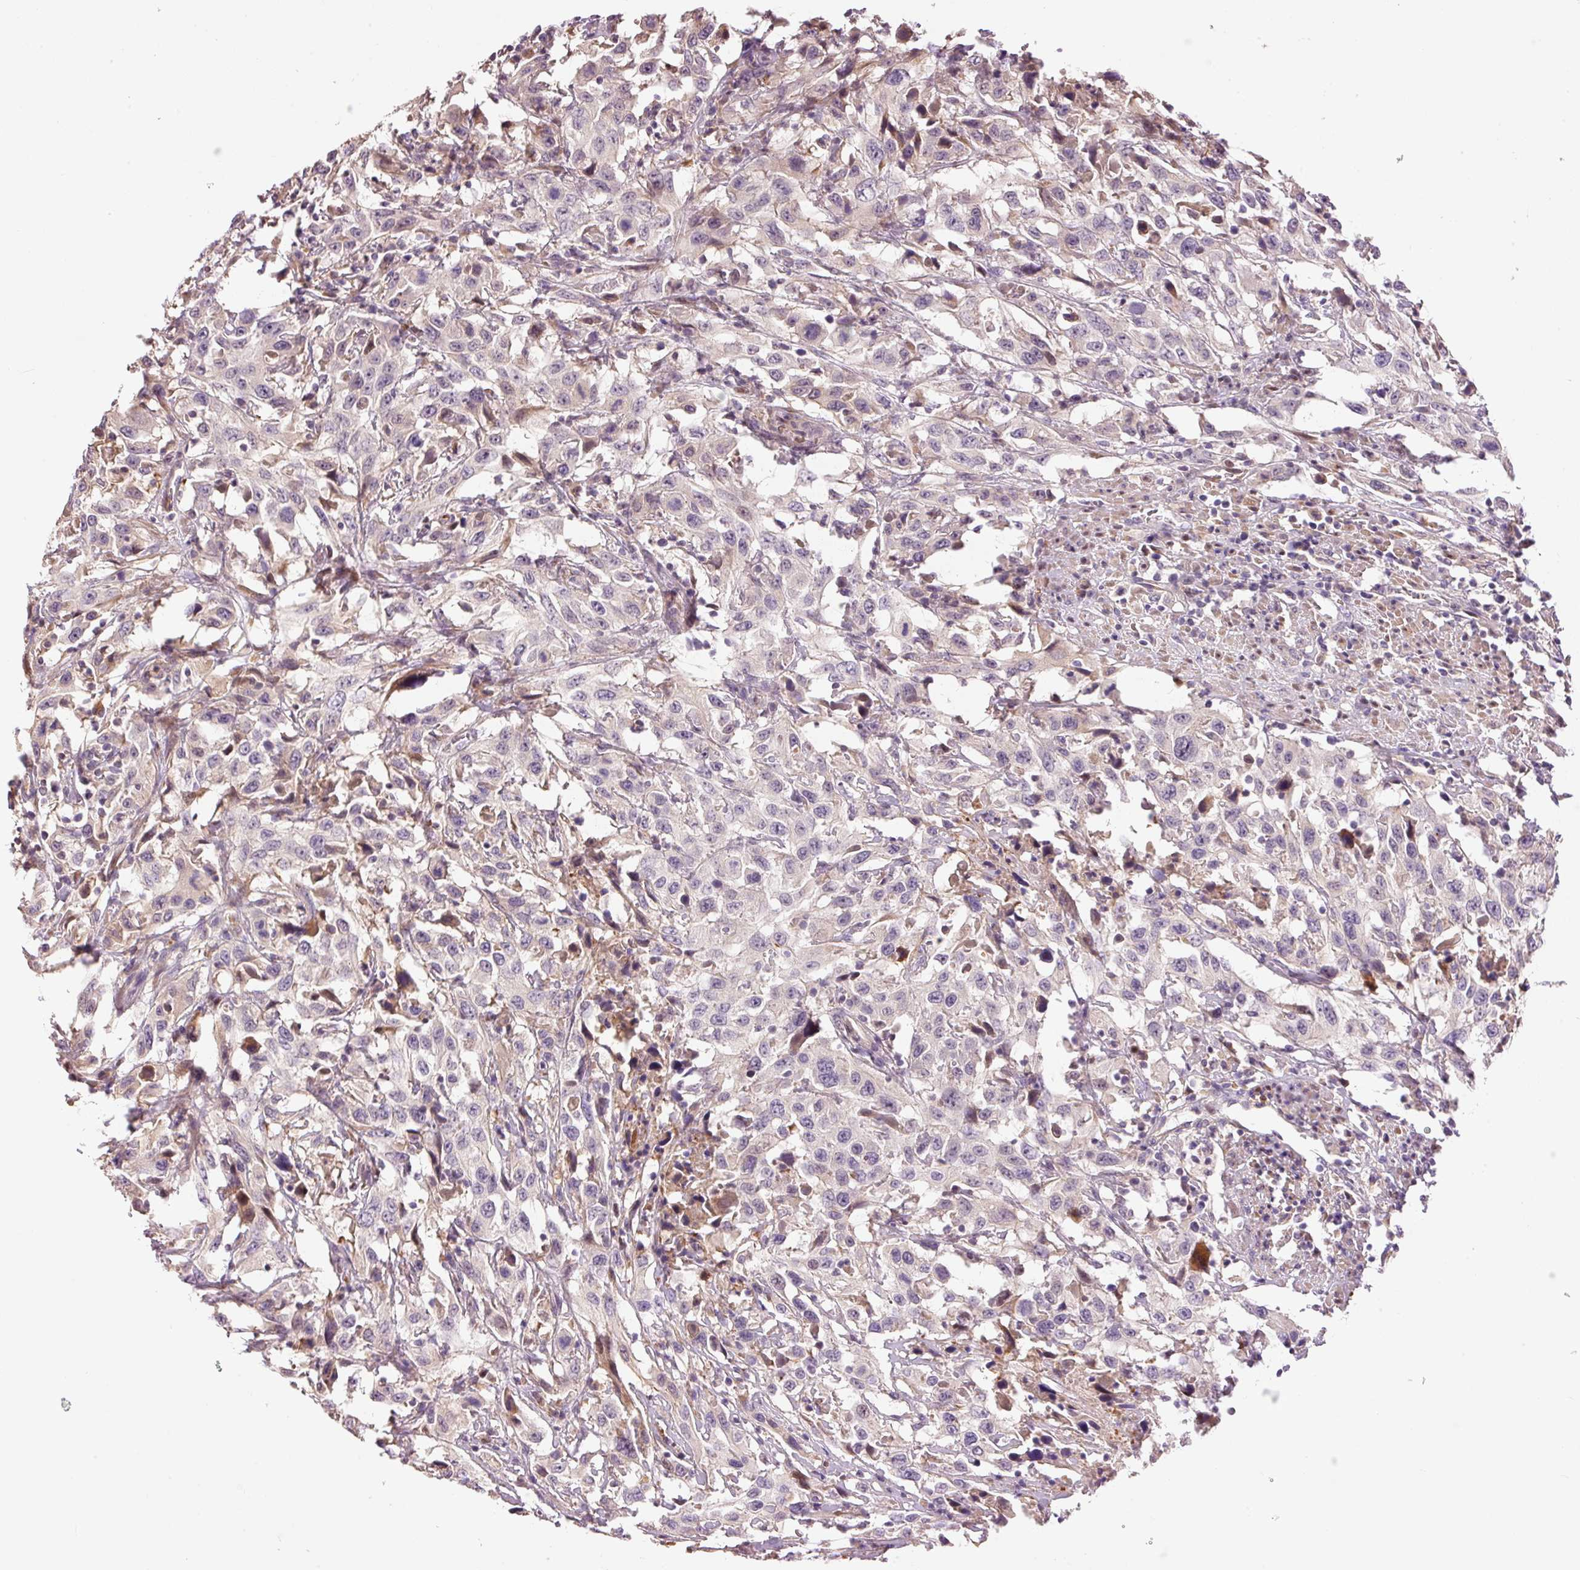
{"staining": {"intensity": "negative", "quantity": "none", "location": "none"}, "tissue": "urothelial cancer", "cell_type": "Tumor cells", "image_type": "cancer", "snomed": [{"axis": "morphology", "description": "Urothelial carcinoma, High grade"}, {"axis": "topography", "description": "Urinary bladder"}], "caption": "Urothelial cancer was stained to show a protein in brown. There is no significant positivity in tumor cells.", "gene": "CMTM8", "patient": {"sex": "male", "age": 61}}